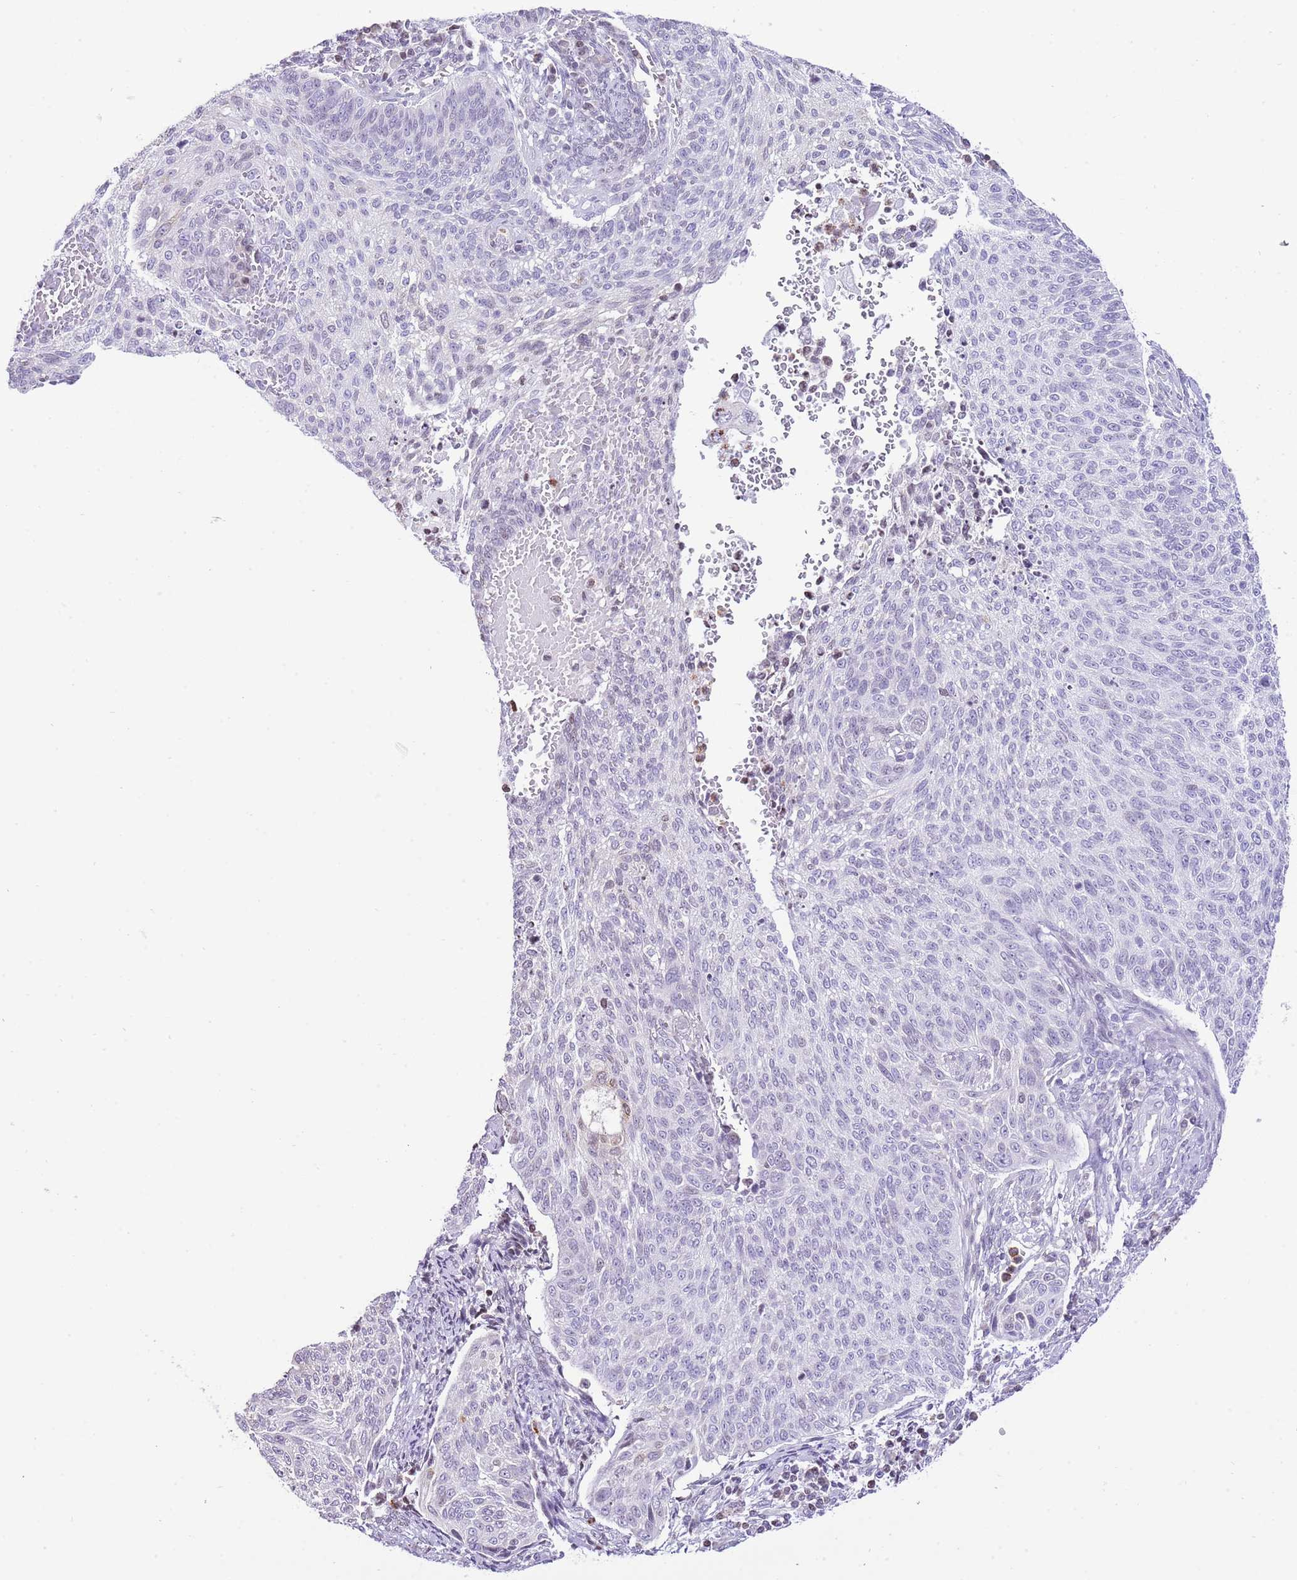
{"staining": {"intensity": "negative", "quantity": "none", "location": "none"}, "tissue": "cervical cancer", "cell_type": "Tumor cells", "image_type": "cancer", "snomed": [{"axis": "morphology", "description": "Squamous cell carcinoma, NOS"}, {"axis": "topography", "description": "Cervix"}], "caption": "Tumor cells show no significant protein positivity in squamous cell carcinoma (cervical).", "gene": "PRR15", "patient": {"sex": "female", "age": 70}}